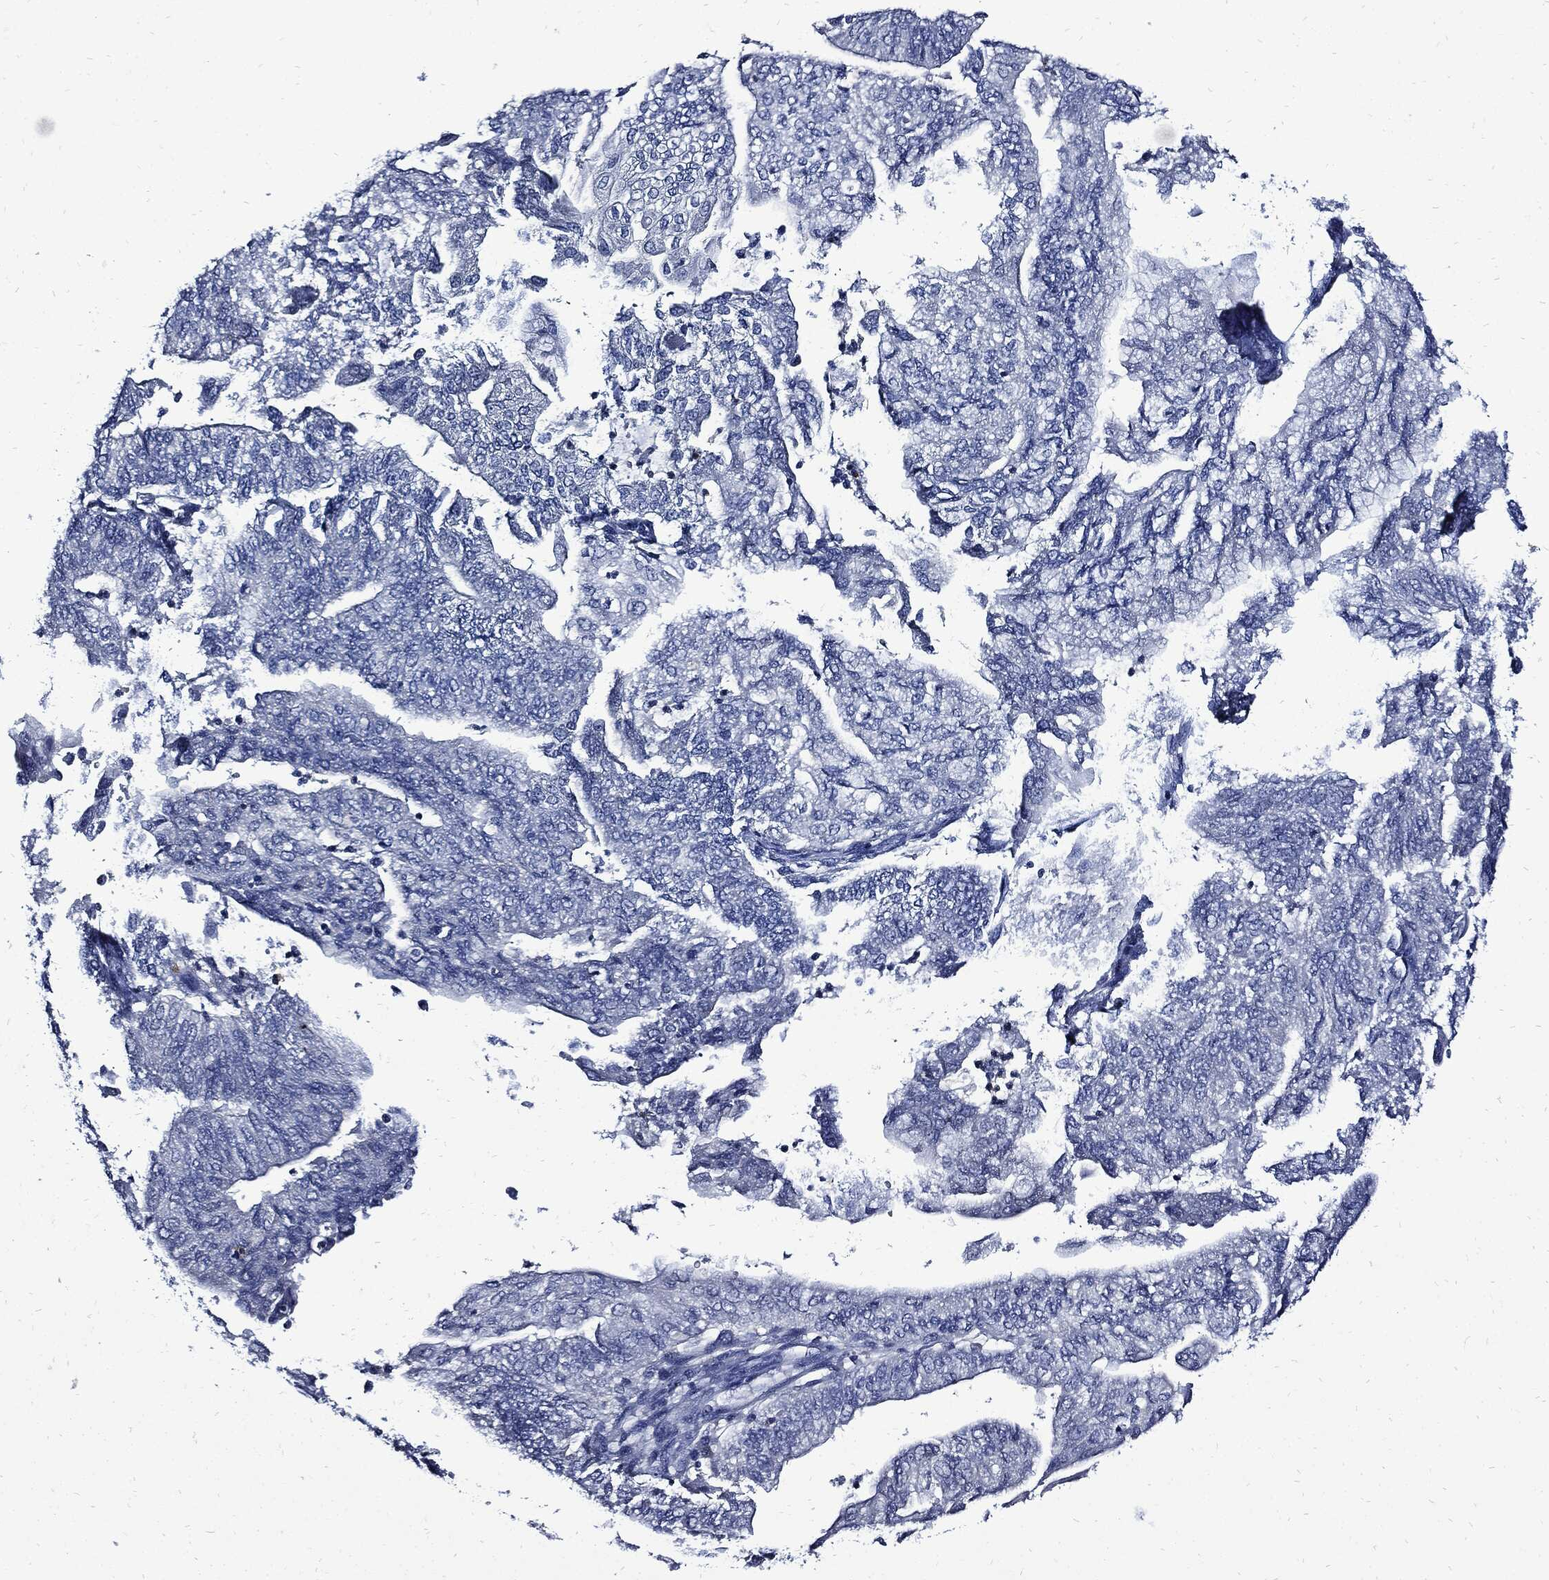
{"staining": {"intensity": "negative", "quantity": "none", "location": "none"}, "tissue": "endometrial cancer", "cell_type": "Tumor cells", "image_type": "cancer", "snomed": [{"axis": "morphology", "description": "Adenocarcinoma, NOS"}, {"axis": "topography", "description": "Endometrium"}], "caption": "Tumor cells show no significant positivity in adenocarcinoma (endometrial).", "gene": "CPE", "patient": {"sex": "female", "age": 59}}